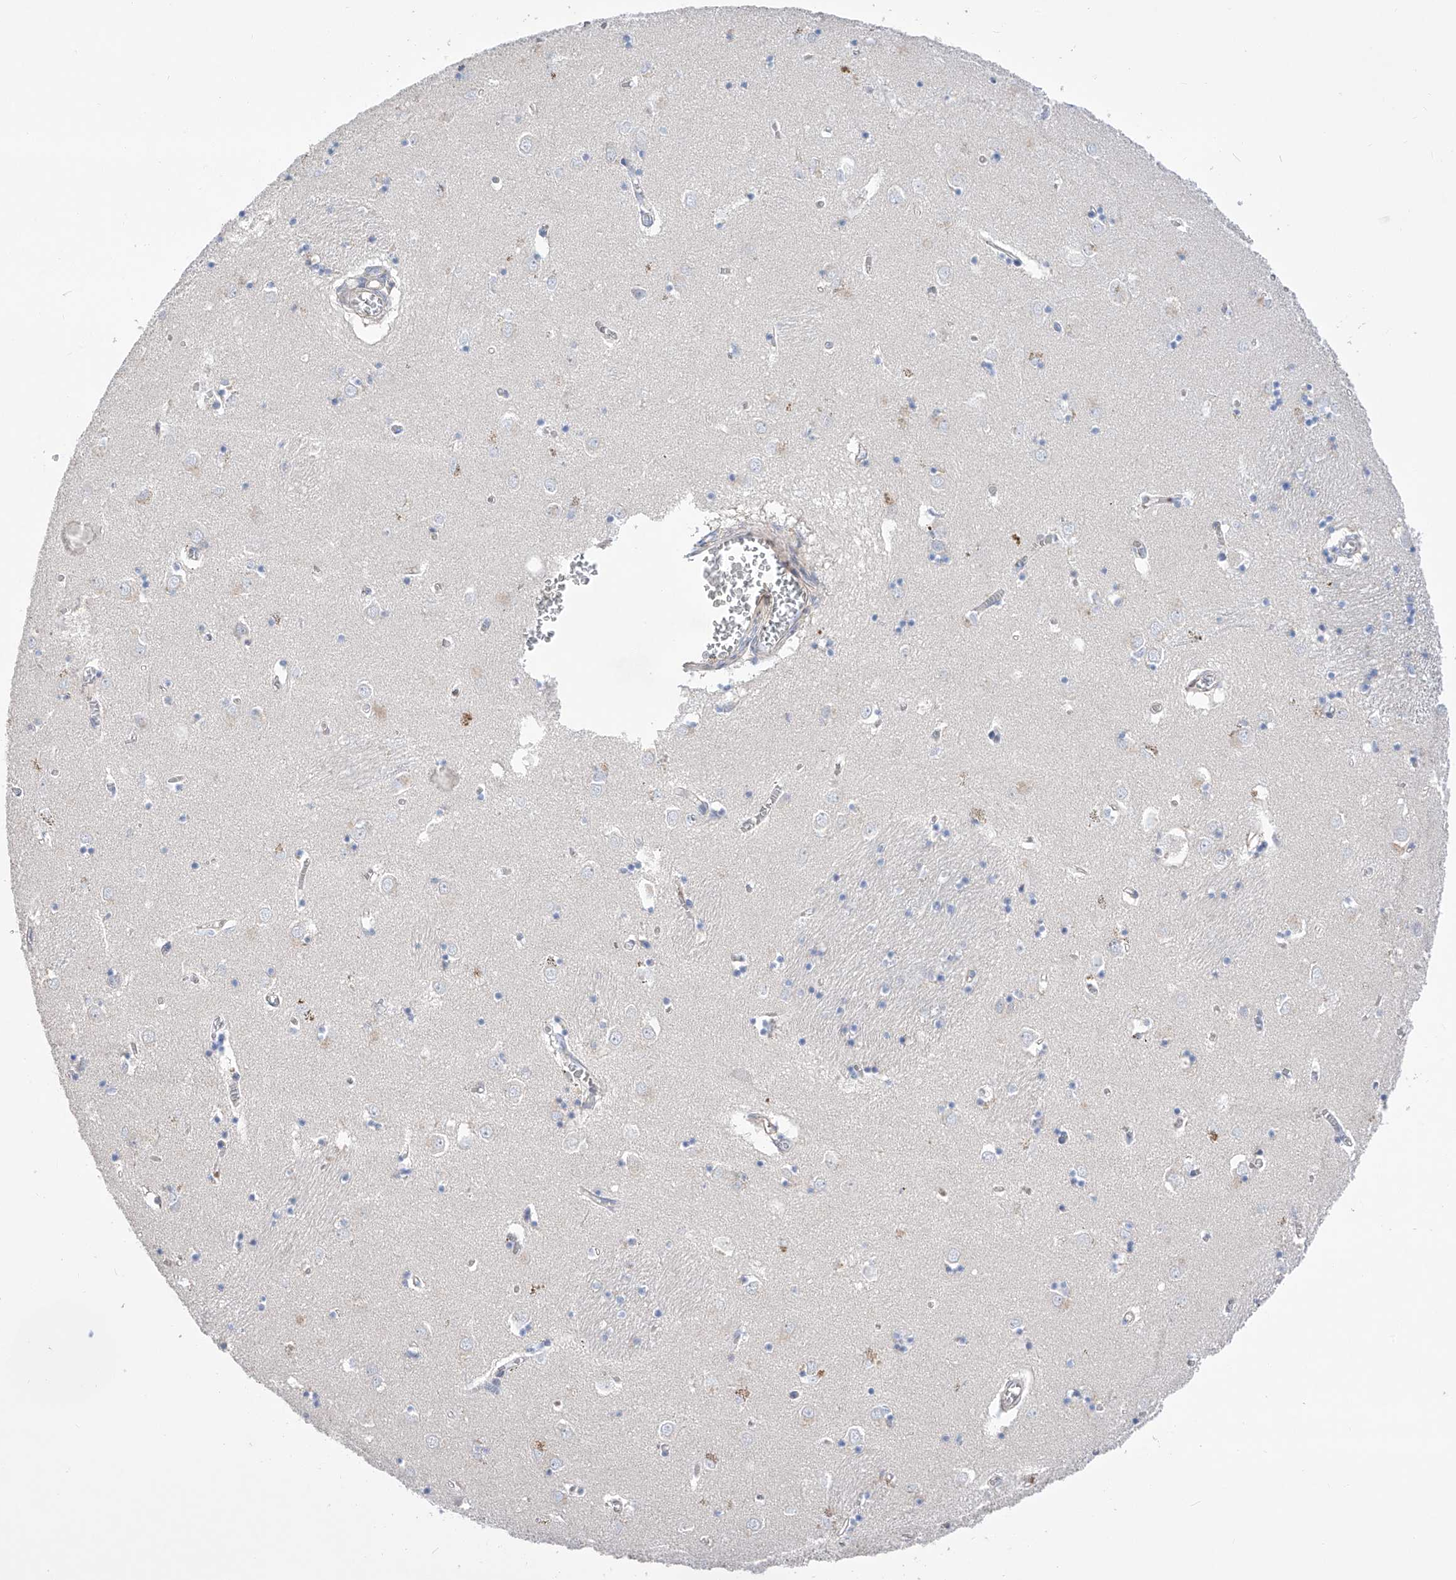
{"staining": {"intensity": "negative", "quantity": "none", "location": "none"}, "tissue": "caudate", "cell_type": "Glial cells", "image_type": "normal", "snomed": [{"axis": "morphology", "description": "Normal tissue, NOS"}, {"axis": "topography", "description": "Lateral ventricle wall"}], "caption": "The IHC micrograph has no significant positivity in glial cells of caudate. (DAB (3,3'-diaminobenzidine) IHC, high magnification).", "gene": "NFATC4", "patient": {"sex": "male", "age": 70}}